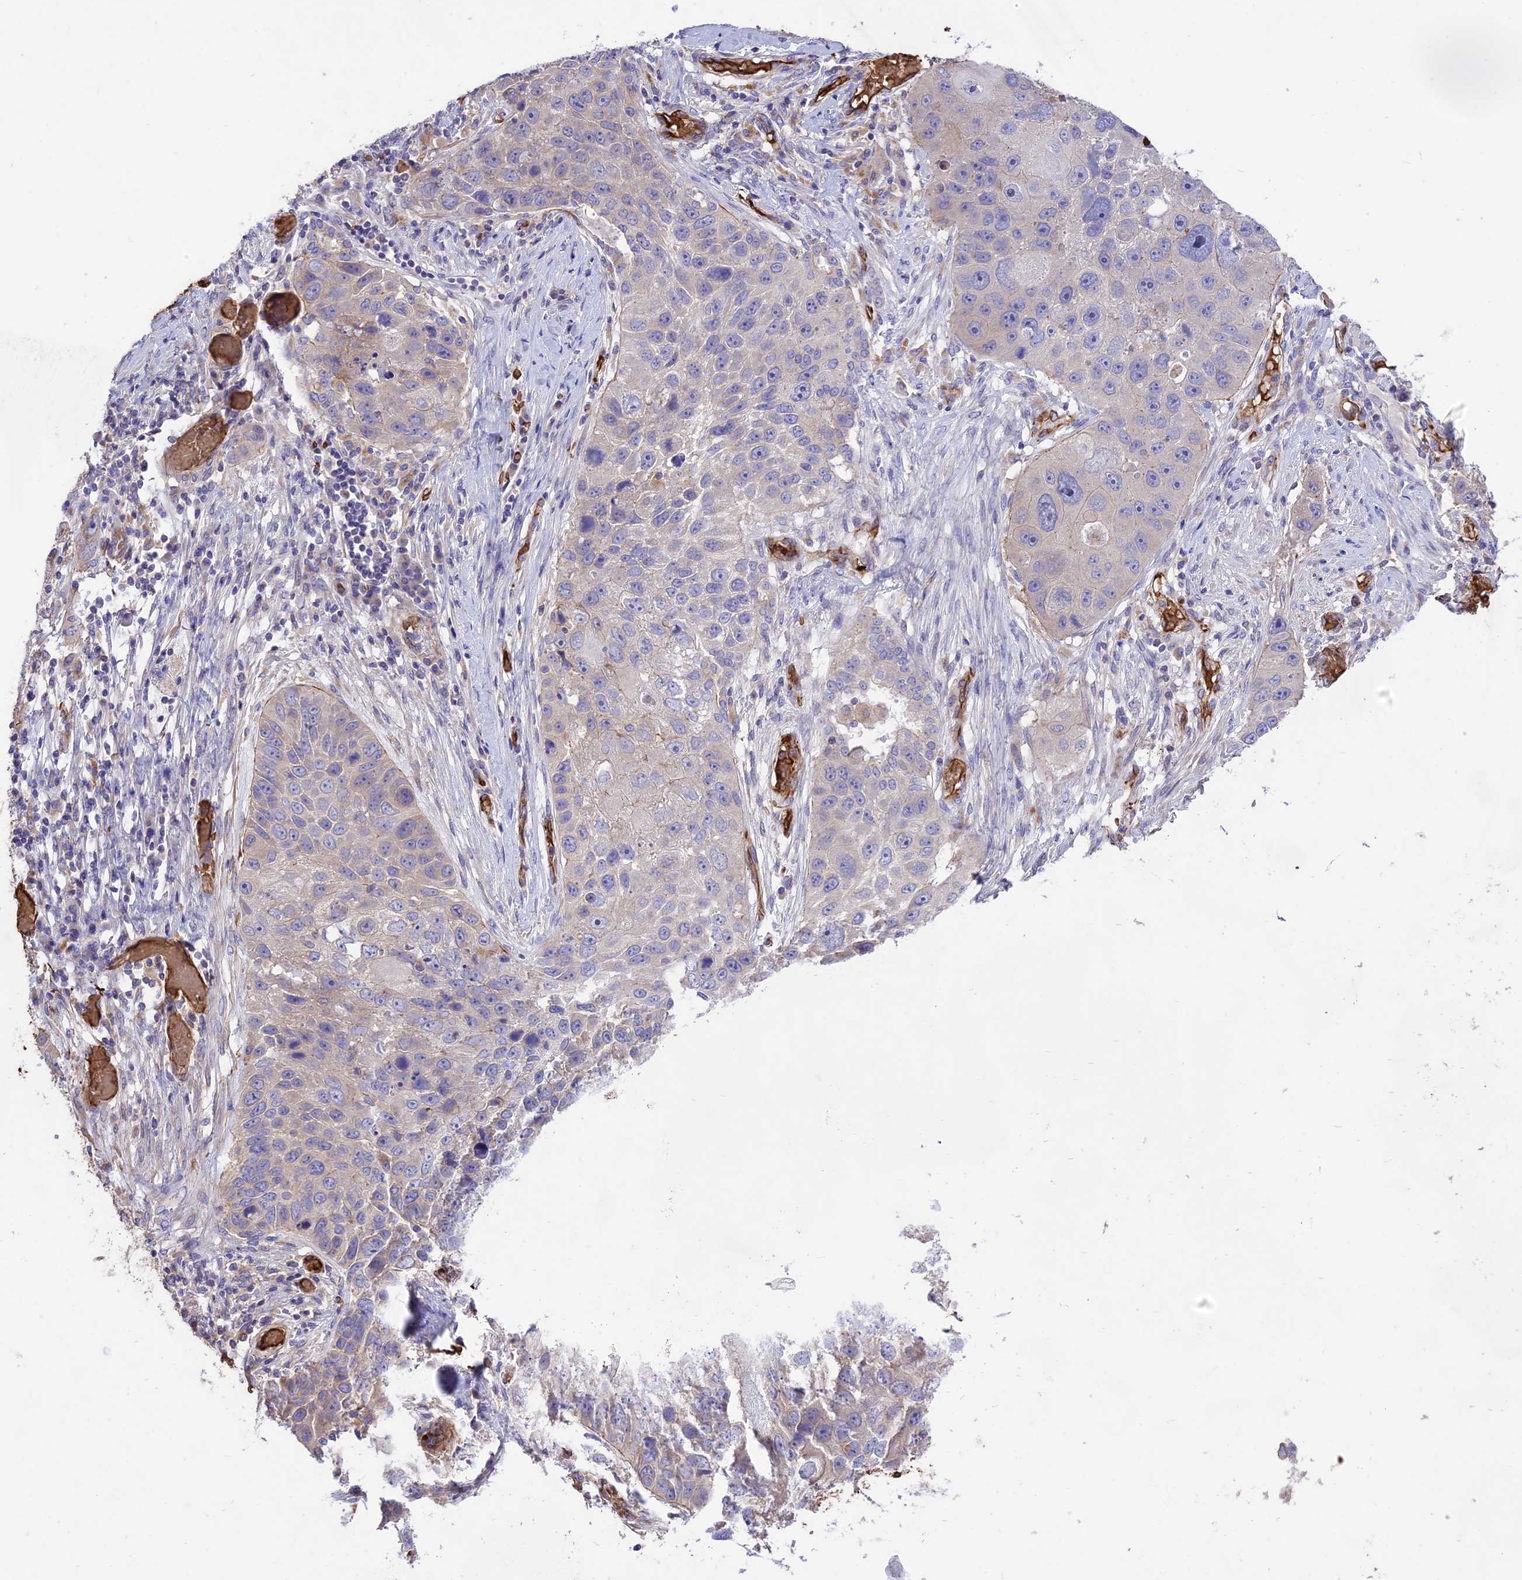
{"staining": {"intensity": "weak", "quantity": "<25%", "location": "cytoplasmic/membranous"}, "tissue": "lung cancer", "cell_type": "Tumor cells", "image_type": "cancer", "snomed": [{"axis": "morphology", "description": "Adenocarcinoma, NOS"}, {"axis": "topography", "description": "Lung"}], "caption": "The image shows no staining of tumor cells in adenocarcinoma (lung).", "gene": "TTC4", "patient": {"sex": "male", "age": 64}}